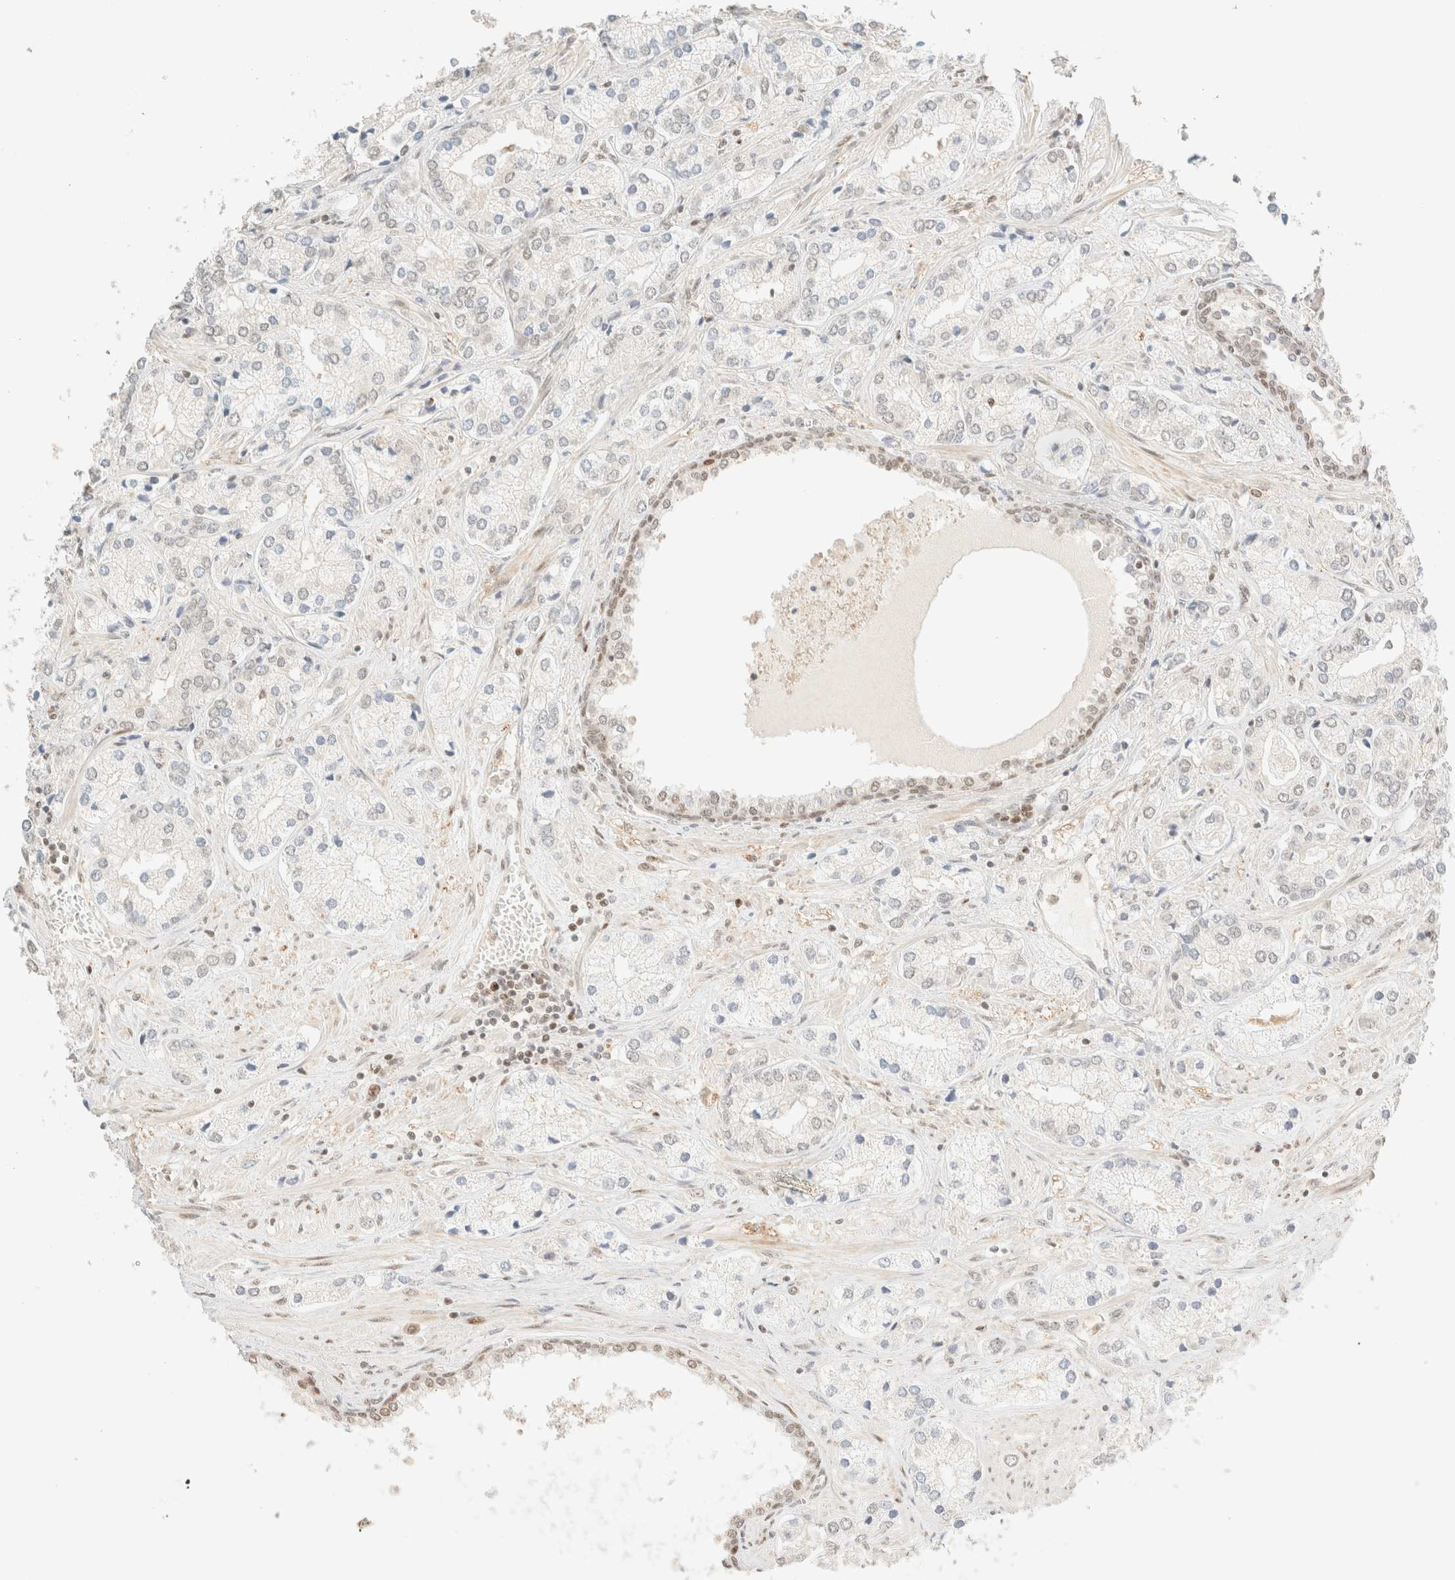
{"staining": {"intensity": "negative", "quantity": "none", "location": "none"}, "tissue": "prostate cancer", "cell_type": "Tumor cells", "image_type": "cancer", "snomed": [{"axis": "morphology", "description": "Adenocarcinoma, High grade"}, {"axis": "topography", "description": "Prostate"}], "caption": "Human adenocarcinoma (high-grade) (prostate) stained for a protein using immunohistochemistry shows no expression in tumor cells.", "gene": "TSR1", "patient": {"sex": "male", "age": 66}}